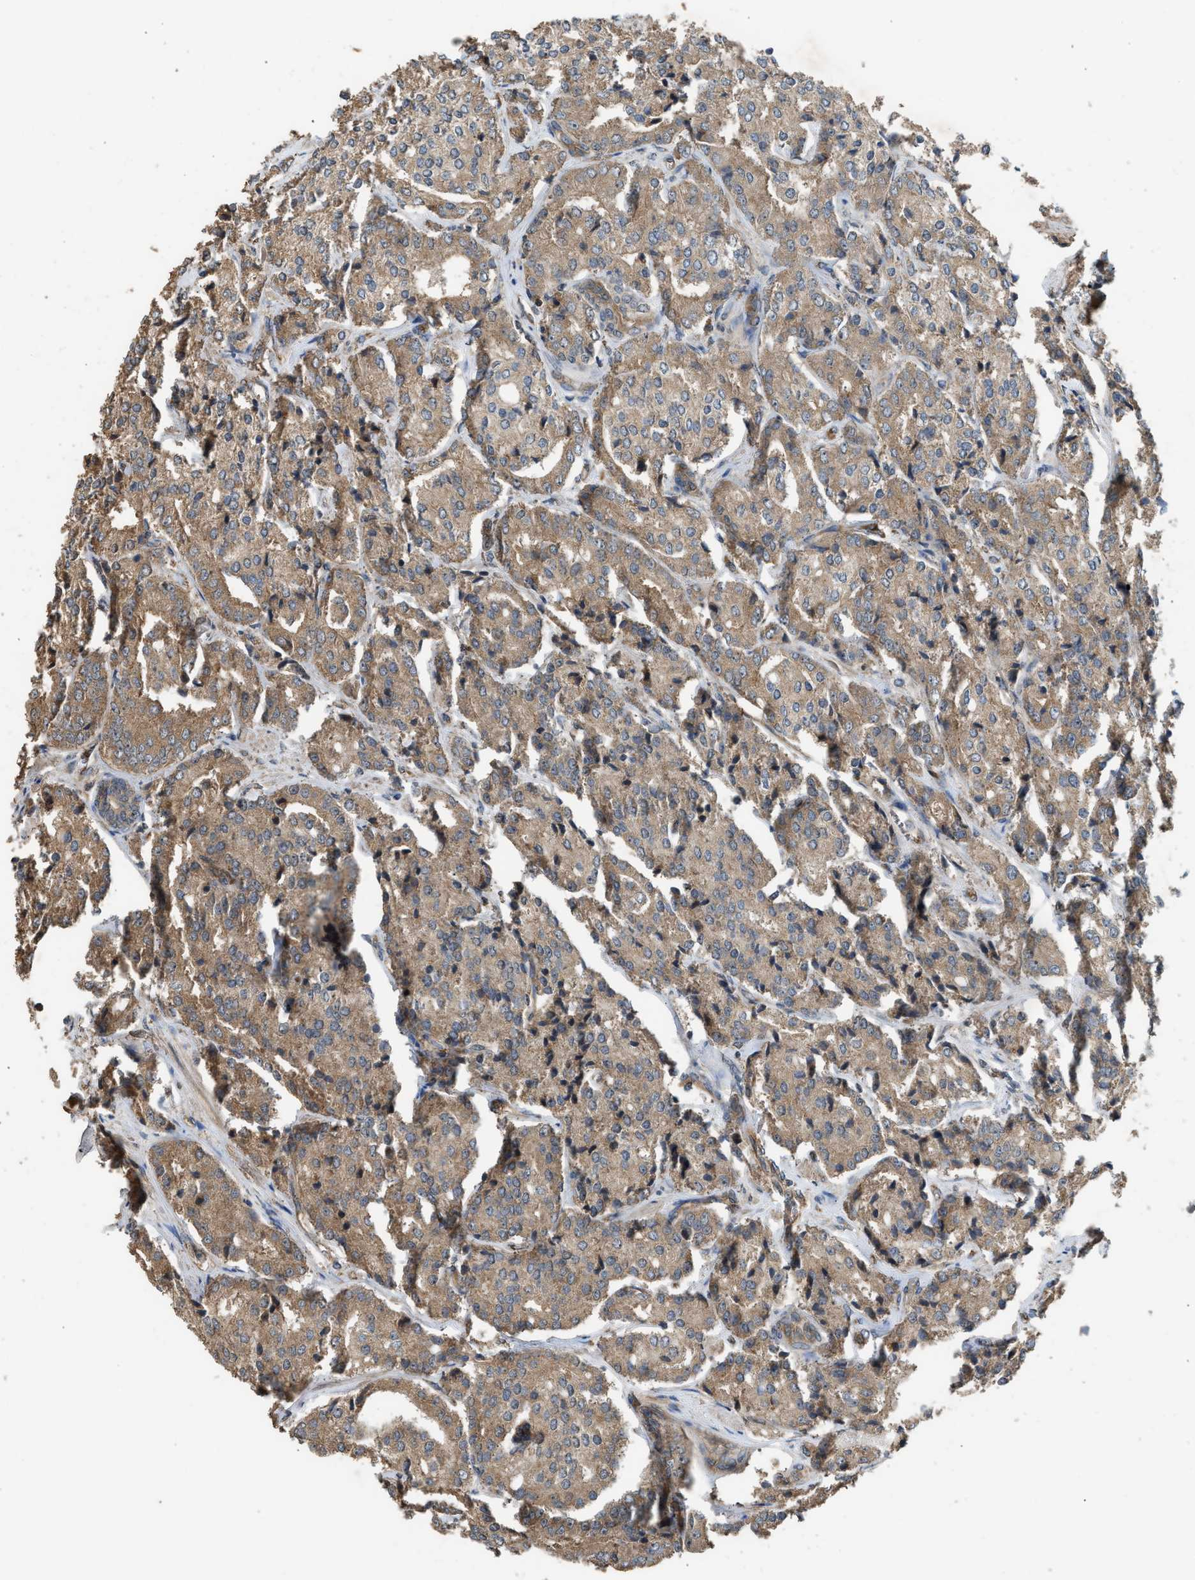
{"staining": {"intensity": "moderate", "quantity": ">75%", "location": "cytoplasmic/membranous"}, "tissue": "prostate cancer", "cell_type": "Tumor cells", "image_type": "cancer", "snomed": [{"axis": "morphology", "description": "Adenocarcinoma, High grade"}, {"axis": "topography", "description": "Prostate"}], "caption": "Tumor cells display medium levels of moderate cytoplasmic/membranous expression in about >75% of cells in high-grade adenocarcinoma (prostate).", "gene": "HIP1R", "patient": {"sex": "male", "age": 65}}